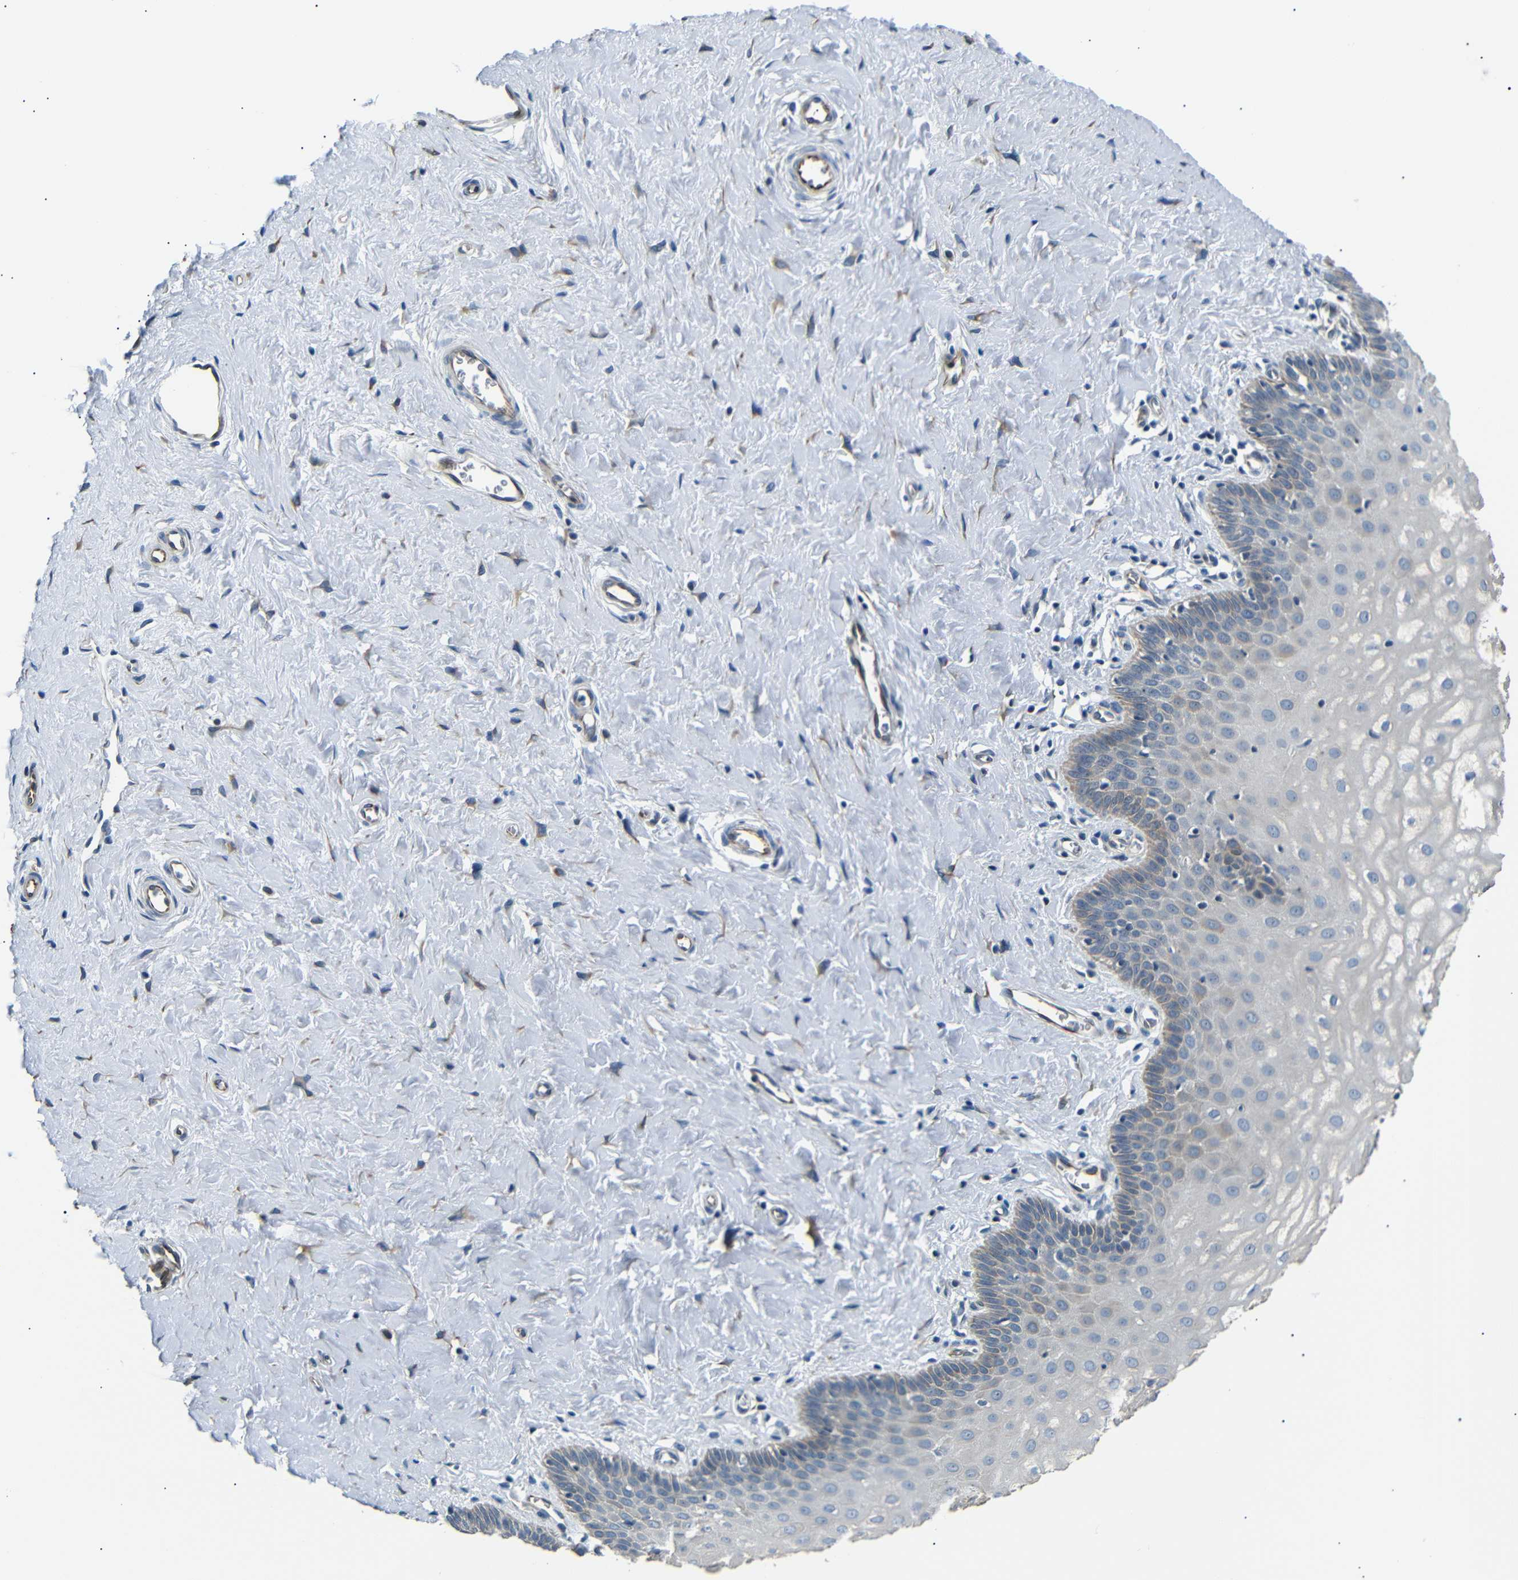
{"staining": {"intensity": "weak", "quantity": "<25%", "location": "cytoplasmic/membranous"}, "tissue": "cervix", "cell_type": "Glandular cells", "image_type": "normal", "snomed": [{"axis": "morphology", "description": "Normal tissue, NOS"}, {"axis": "topography", "description": "Cervix"}], "caption": "Micrograph shows no significant protein positivity in glandular cells of unremarkable cervix. (Stains: DAB IHC with hematoxylin counter stain, Microscopy: brightfield microscopy at high magnification).", "gene": "TAFA1", "patient": {"sex": "female", "age": 55}}